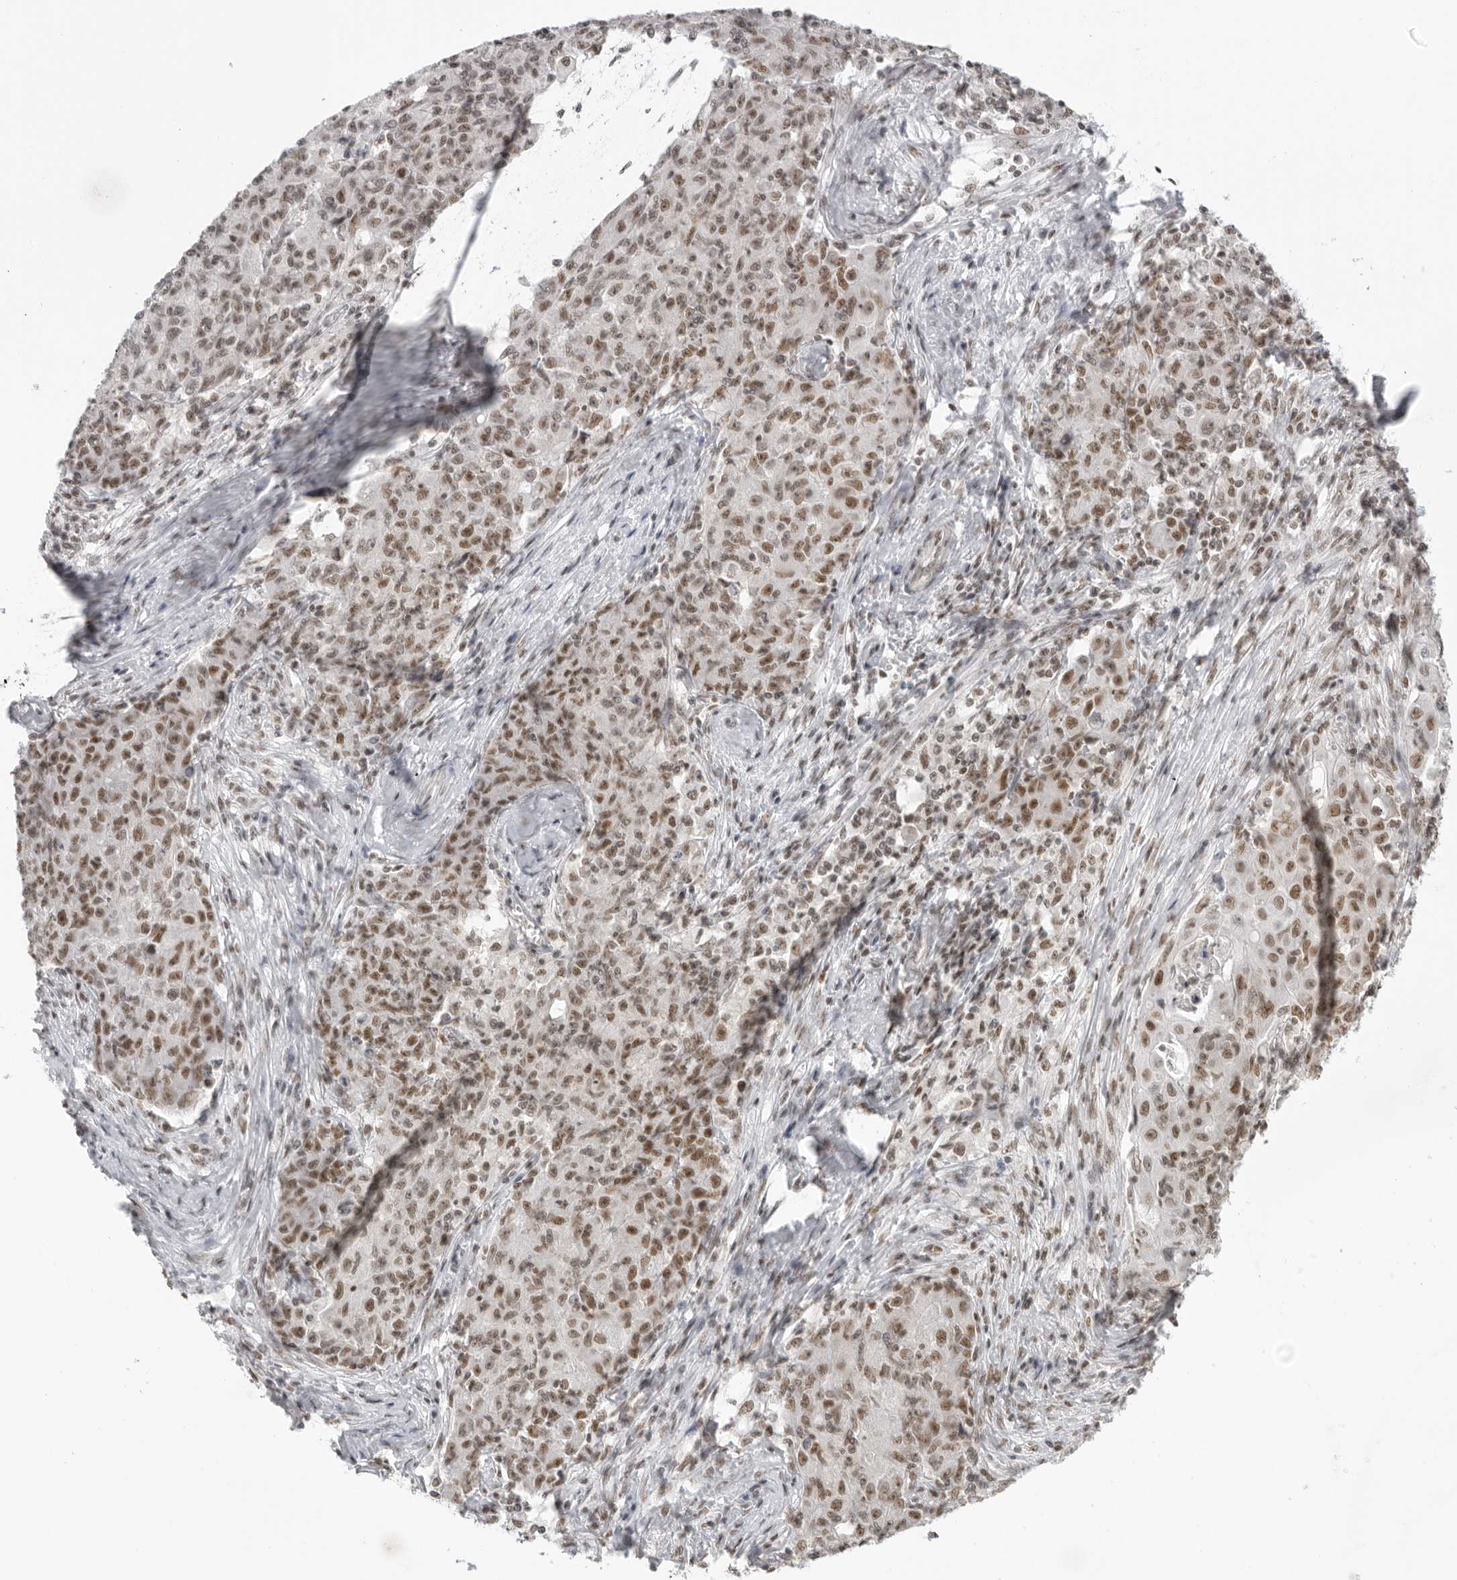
{"staining": {"intensity": "moderate", "quantity": ">75%", "location": "nuclear"}, "tissue": "ovarian cancer", "cell_type": "Tumor cells", "image_type": "cancer", "snomed": [{"axis": "morphology", "description": "Carcinoma, endometroid"}, {"axis": "topography", "description": "Ovary"}], "caption": "Immunohistochemistry (IHC) staining of ovarian cancer (endometroid carcinoma), which exhibits medium levels of moderate nuclear staining in approximately >75% of tumor cells indicating moderate nuclear protein expression. The staining was performed using DAB (3,3'-diaminobenzidine) (brown) for protein detection and nuclei were counterstained in hematoxylin (blue).", "gene": "RPA2", "patient": {"sex": "female", "age": 42}}